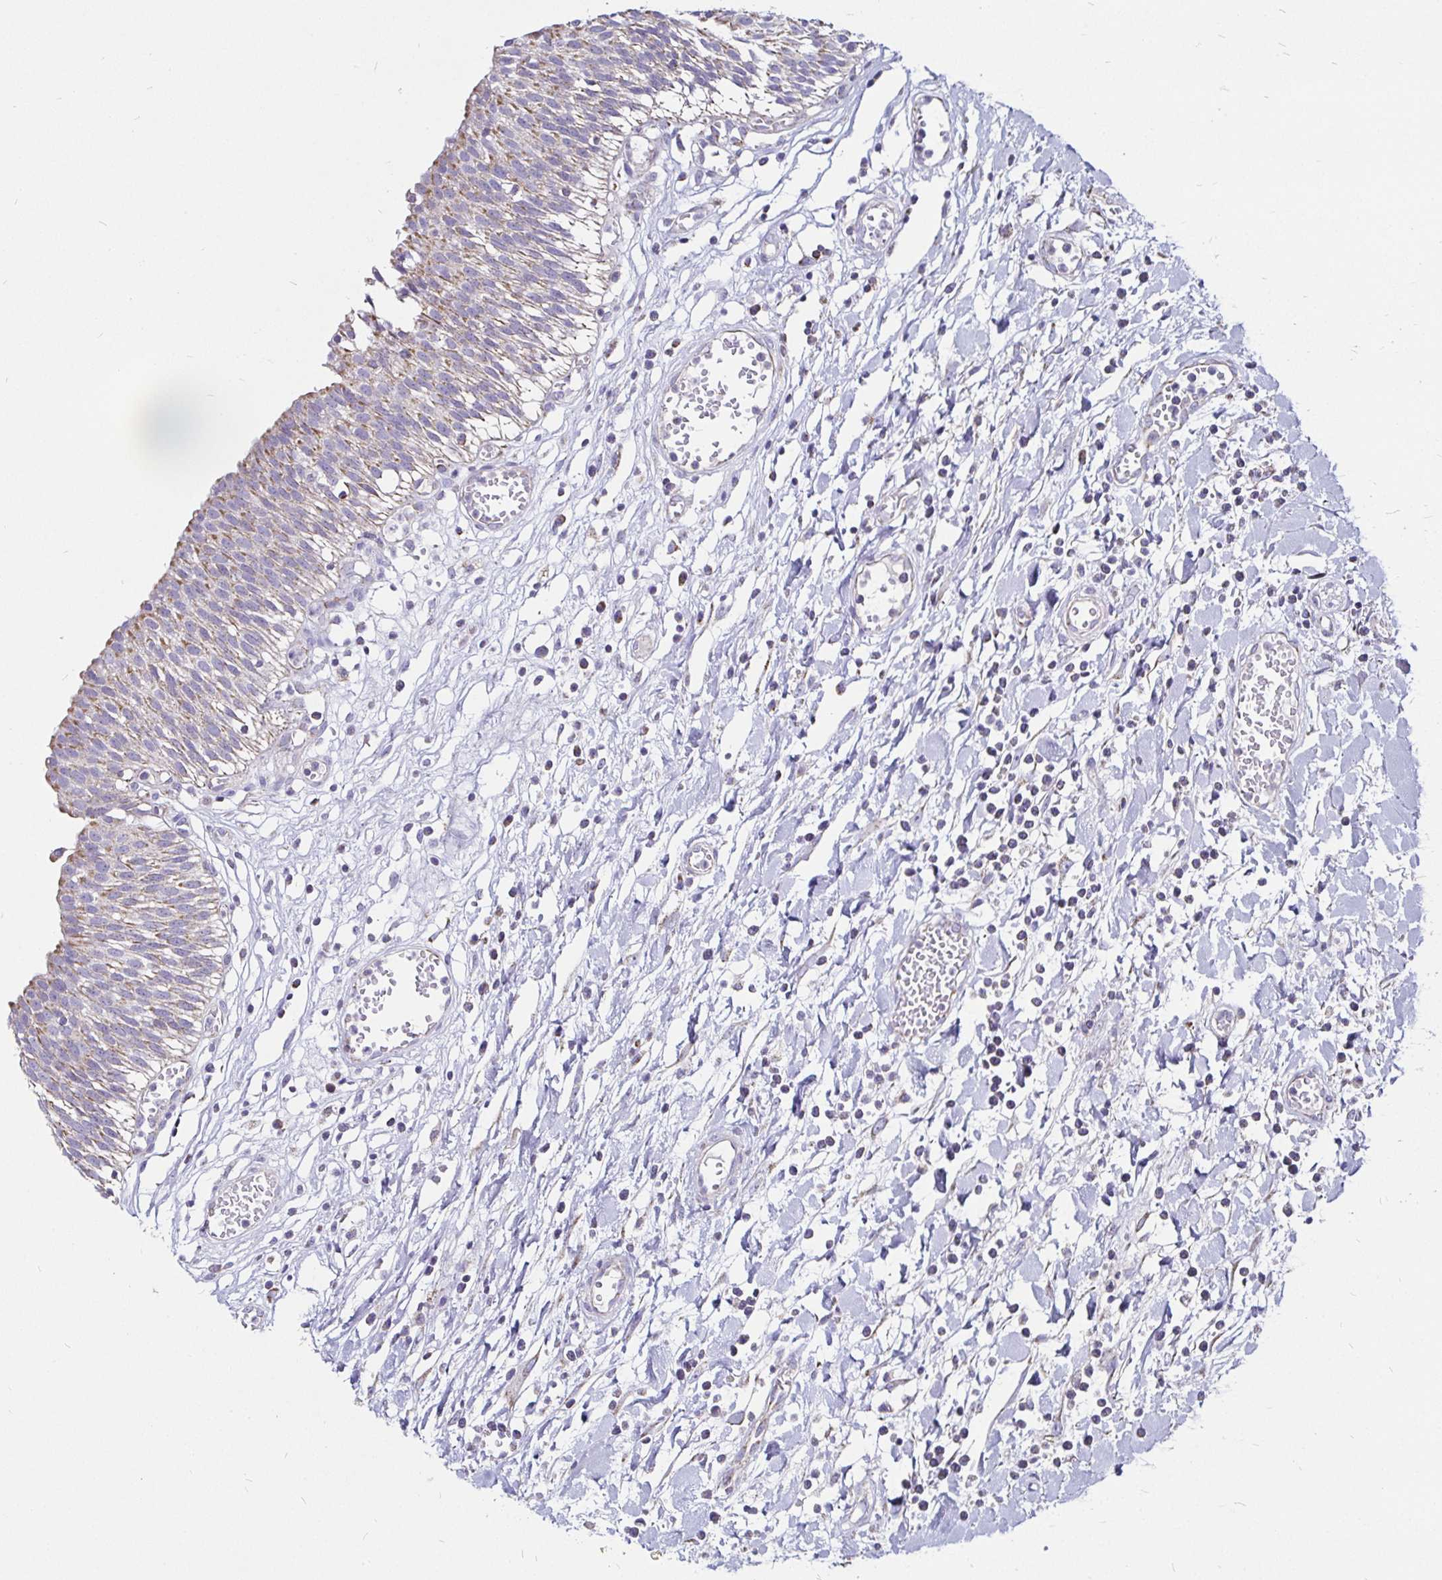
{"staining": {"intensity": "weak", "quantity": "25%-75%", "location": "cytoplasmic/membranous"}, "tissue": "urinary bladder", "cell_type": "Urothelial cells", "image_type": "normal", "snomed": [{"axis": "morphology", "description": "Normal tissue, NOS"}, {"axis": "topography", "description": "Urinary bladder"}], "caption": "This is an image of immunohistochemistry staining of benign urinary bladder, which shows weak expression in the cytoplasmic/membranous of urothelial cells.", "gene": "PGAM2", "patient": {"sex": "male", "age": 64}}